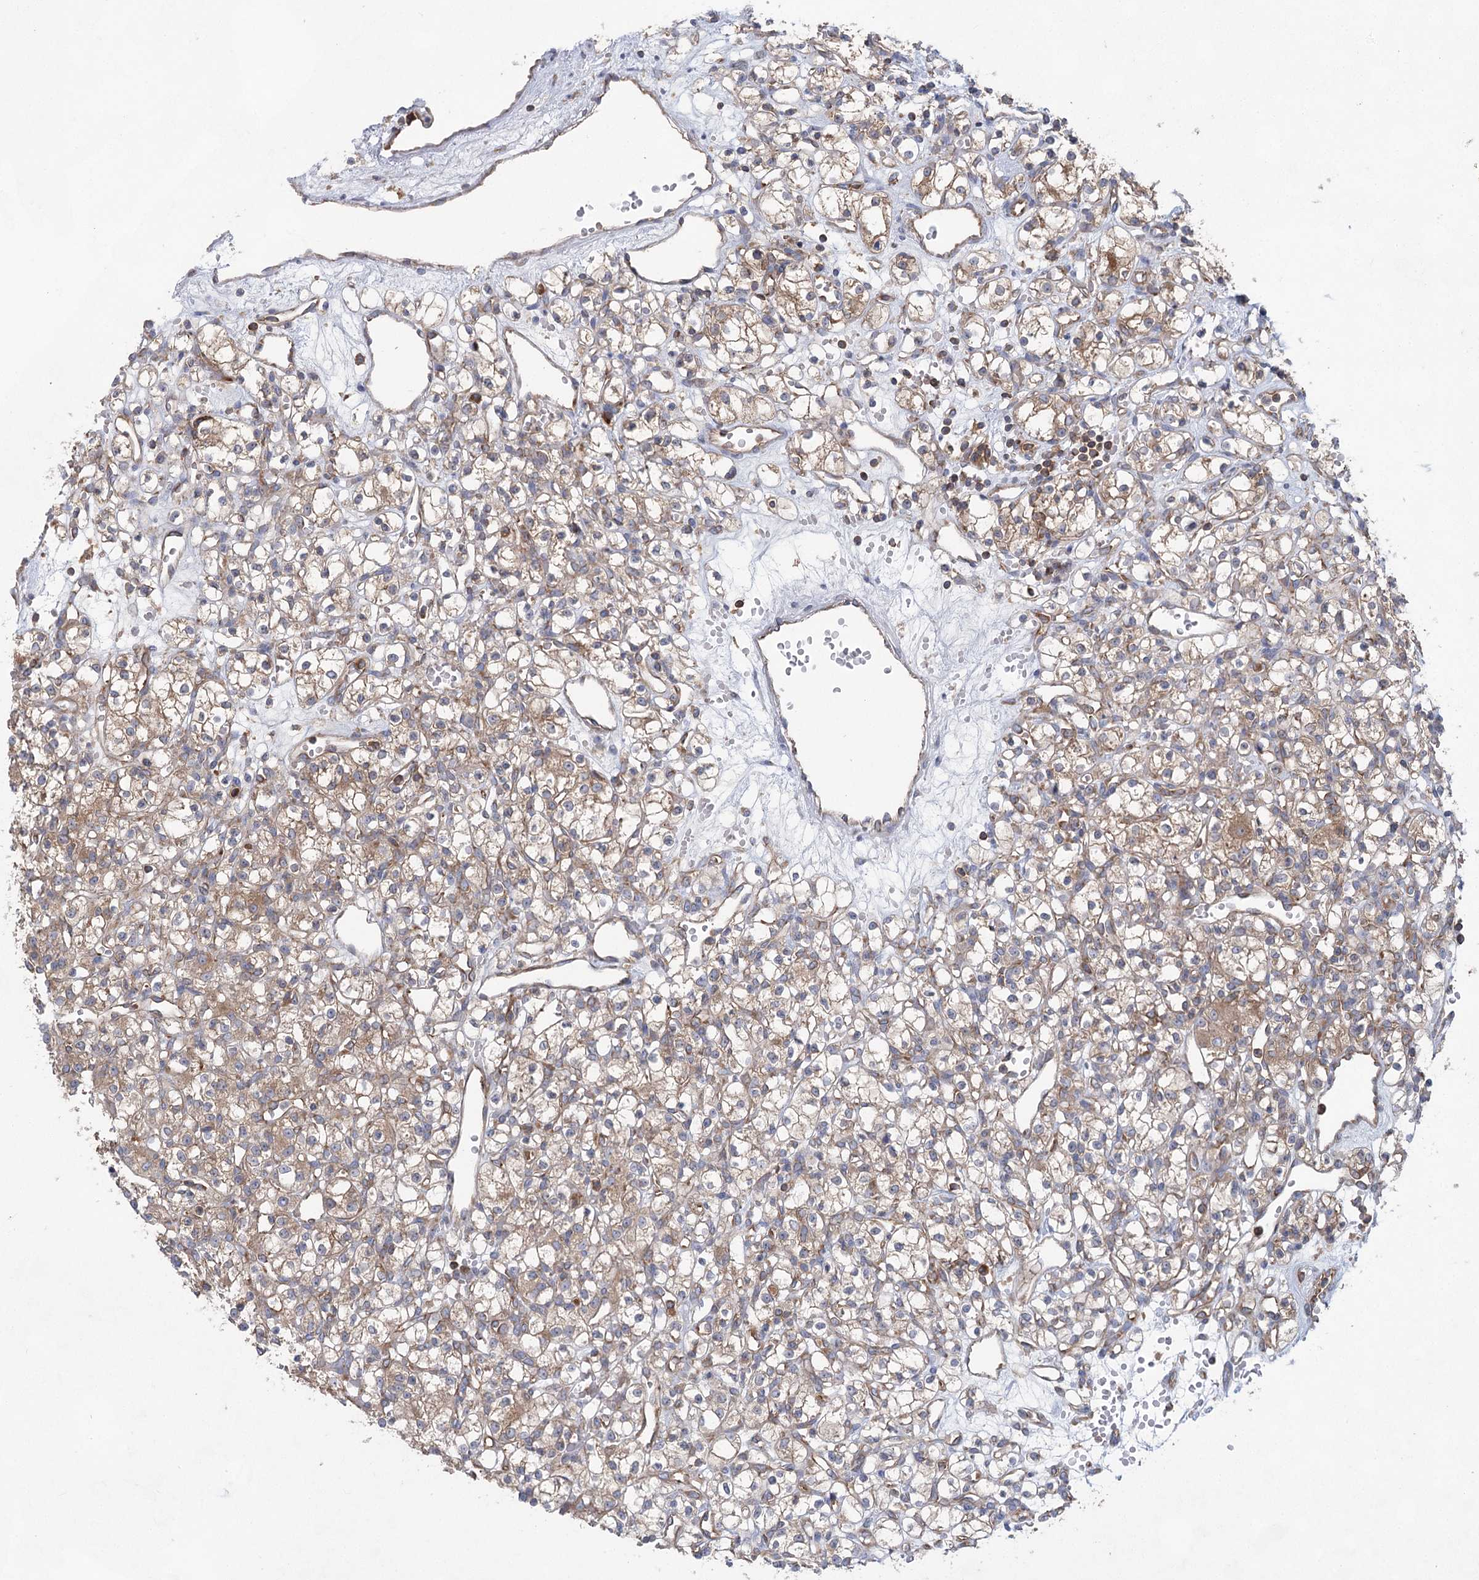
{"staining": {"intensity": "moderate", "quantity": "25%-75%", "location": "cytoplasmic/membranous"}, "tissue": "renal cancer", "cell_type": "Tumor cells", "image_type": "cancer", "snomed": [{"axis": "morphology", "description": "Adenocarcinoma, NOS"}, {"axis": "topography", "description": "Kidney"}], "caption": "Adenocarcinoma (renal) stained with a protein marker demonstrates moderate staining in tumor cells.", "gene": "EIF3A", "patient": {"sex": "female", "age": 59}}